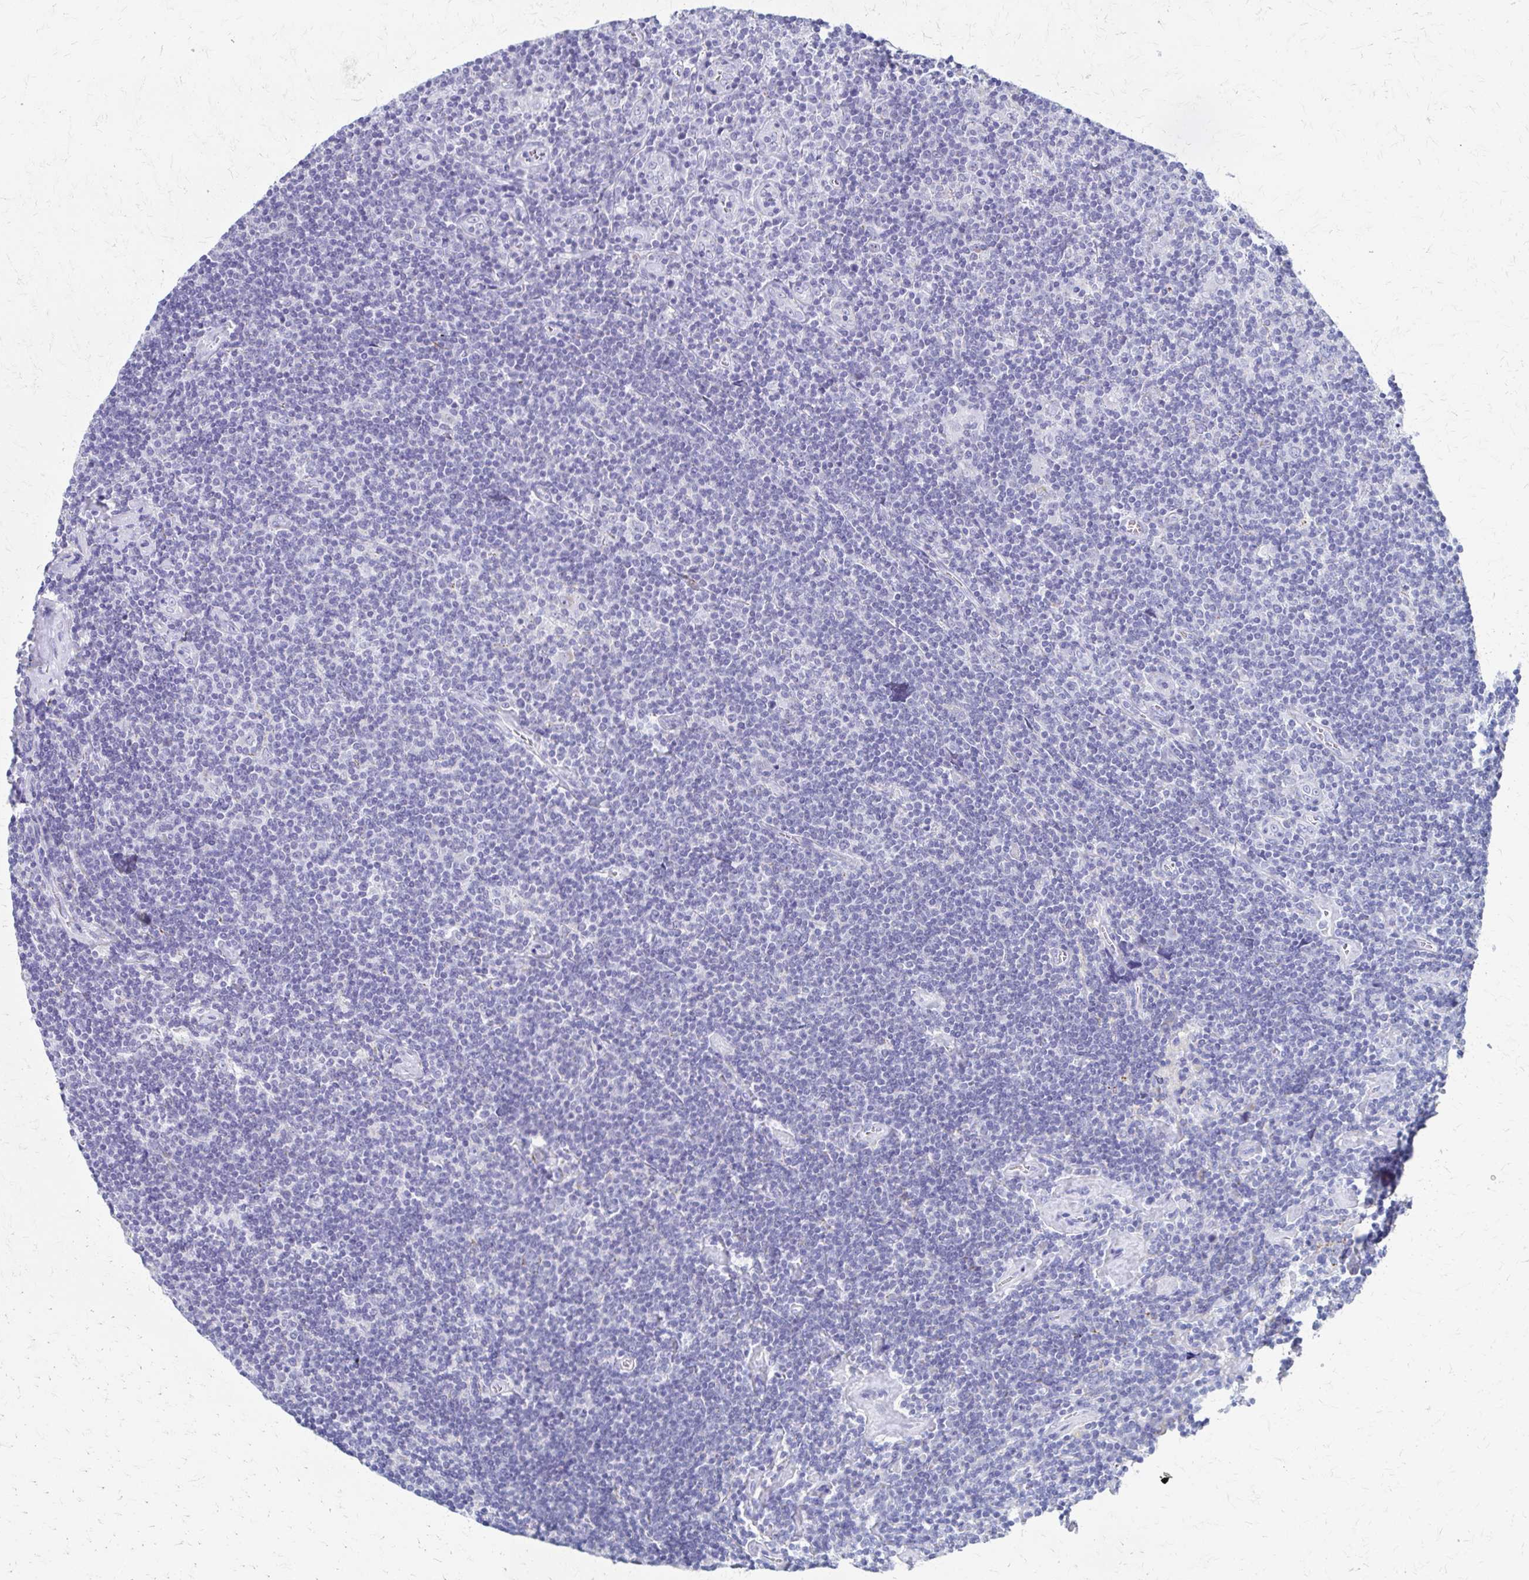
{"staining": {"intensity": "negative", "quantity": "none", "location": "none"}, "tissue": "lymphoma", "cell_type": "Tumor cells", "image_type": "cancer", "snomed": [{"axis": "morphology", "description": "Hodgkin's disease, NOS"}, {"axis": "topography", "description": "Lymph node"}], "caption": "High power microscopy histopathology image of an immunohistochemistry (IHC) photomicrograph of lymphoma, revealing no significant staining in tumor cells.", "gene": "ZSCAN5B", "patient": {"sex": "male", "age": 40}}